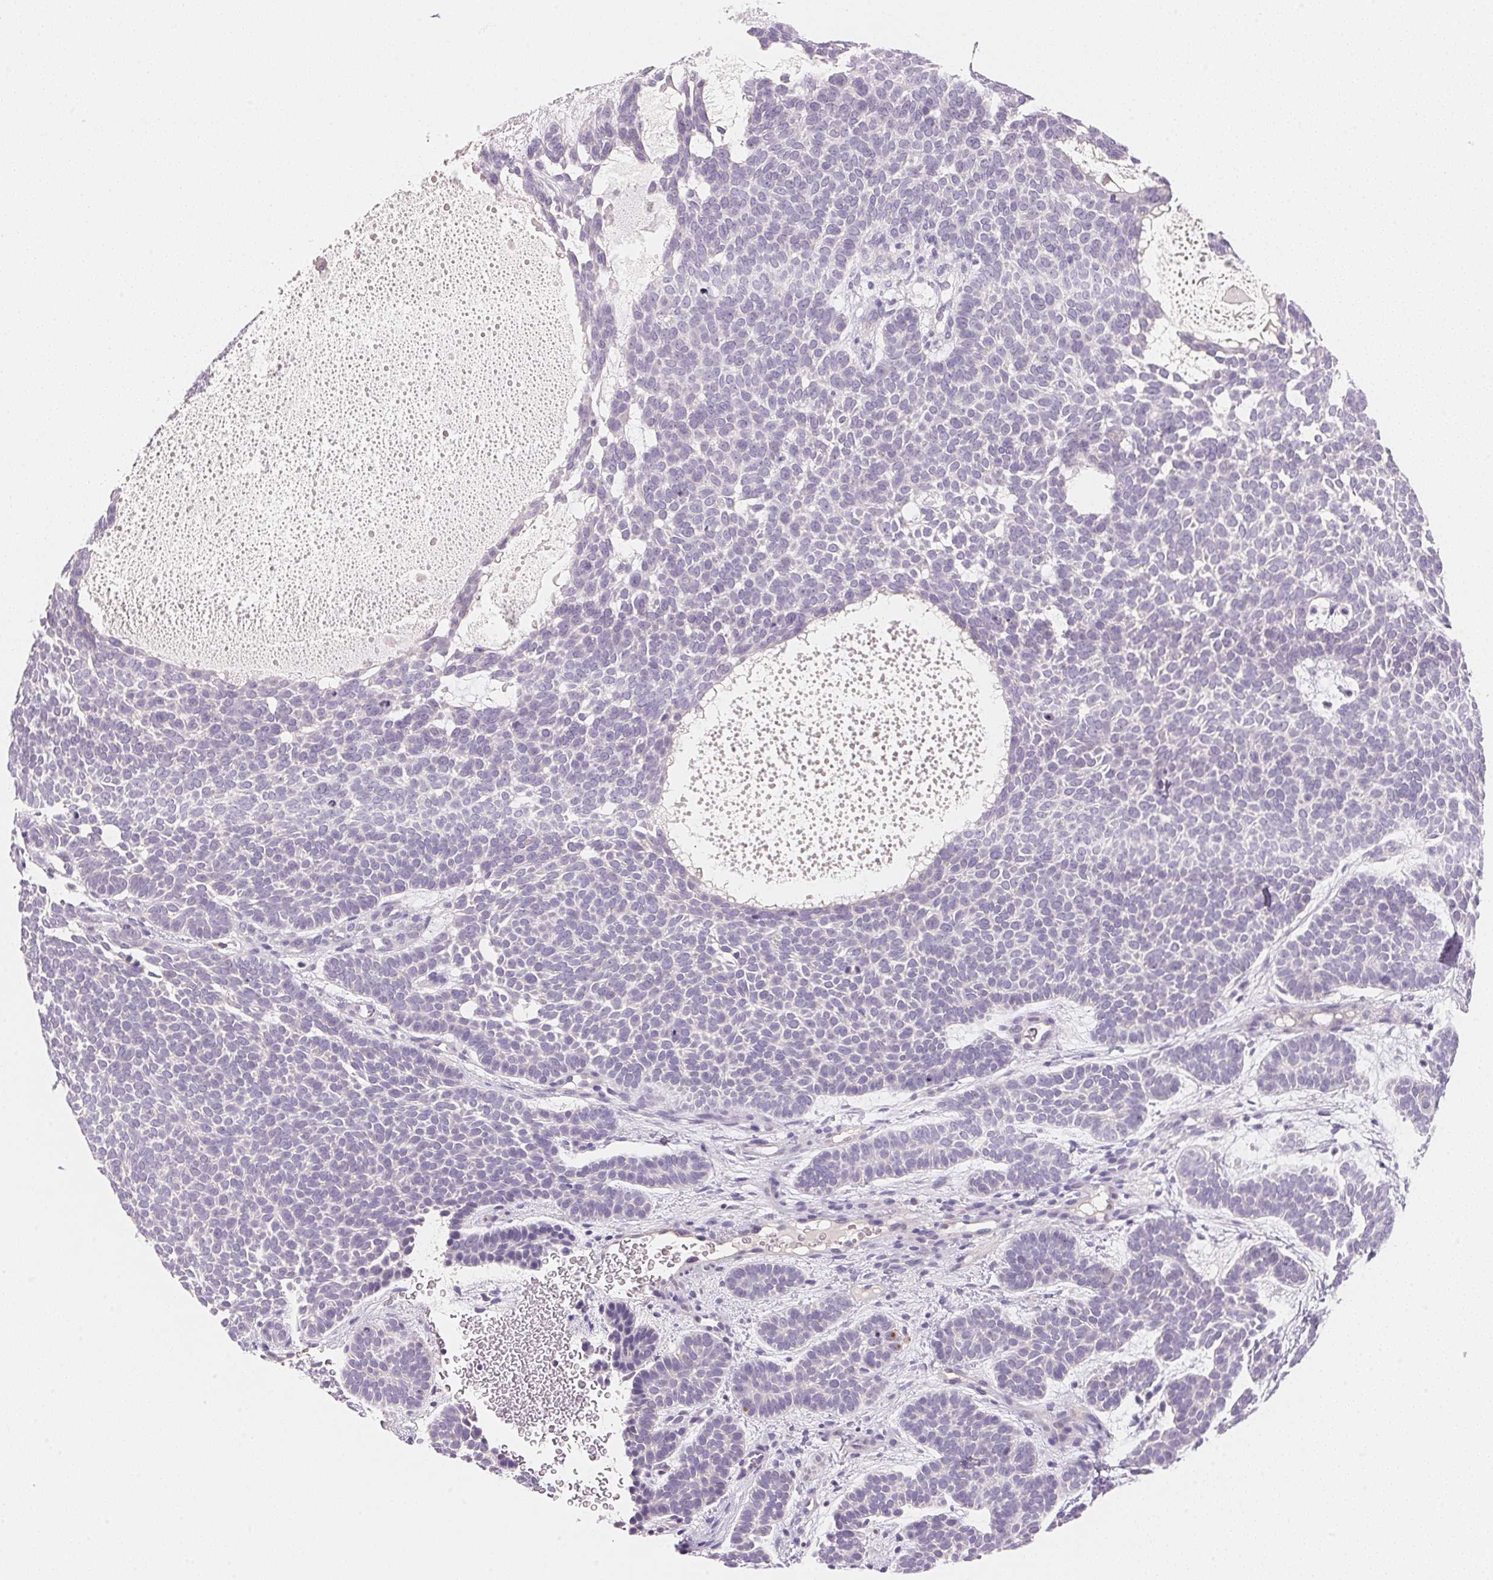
{"staining": {"intensity": "negative", "quantity": "none", "location": "none"}, "tissue": "skin cancer", "cell_type": "Tumor cells", "image_type": "cancer", "snomed": [{"axis": "morphology", "description": "Basal cell carcinoma"}, {"axis": "topography", "description": "Skin"}], "caption": "IHC photomicrograph of neoplastic tissue: skin basal cell carcinoma stained with DAB (3,3'-diaminobenzidine) displays no significant protein expression in tumor cells. (Brightfield microscopy of DAB (3,3'-diaminobenzidine) immunohistochemistry at high magnification).", "gene": "MCOLN3", "patient": {"sex": "female", "age": 82}}